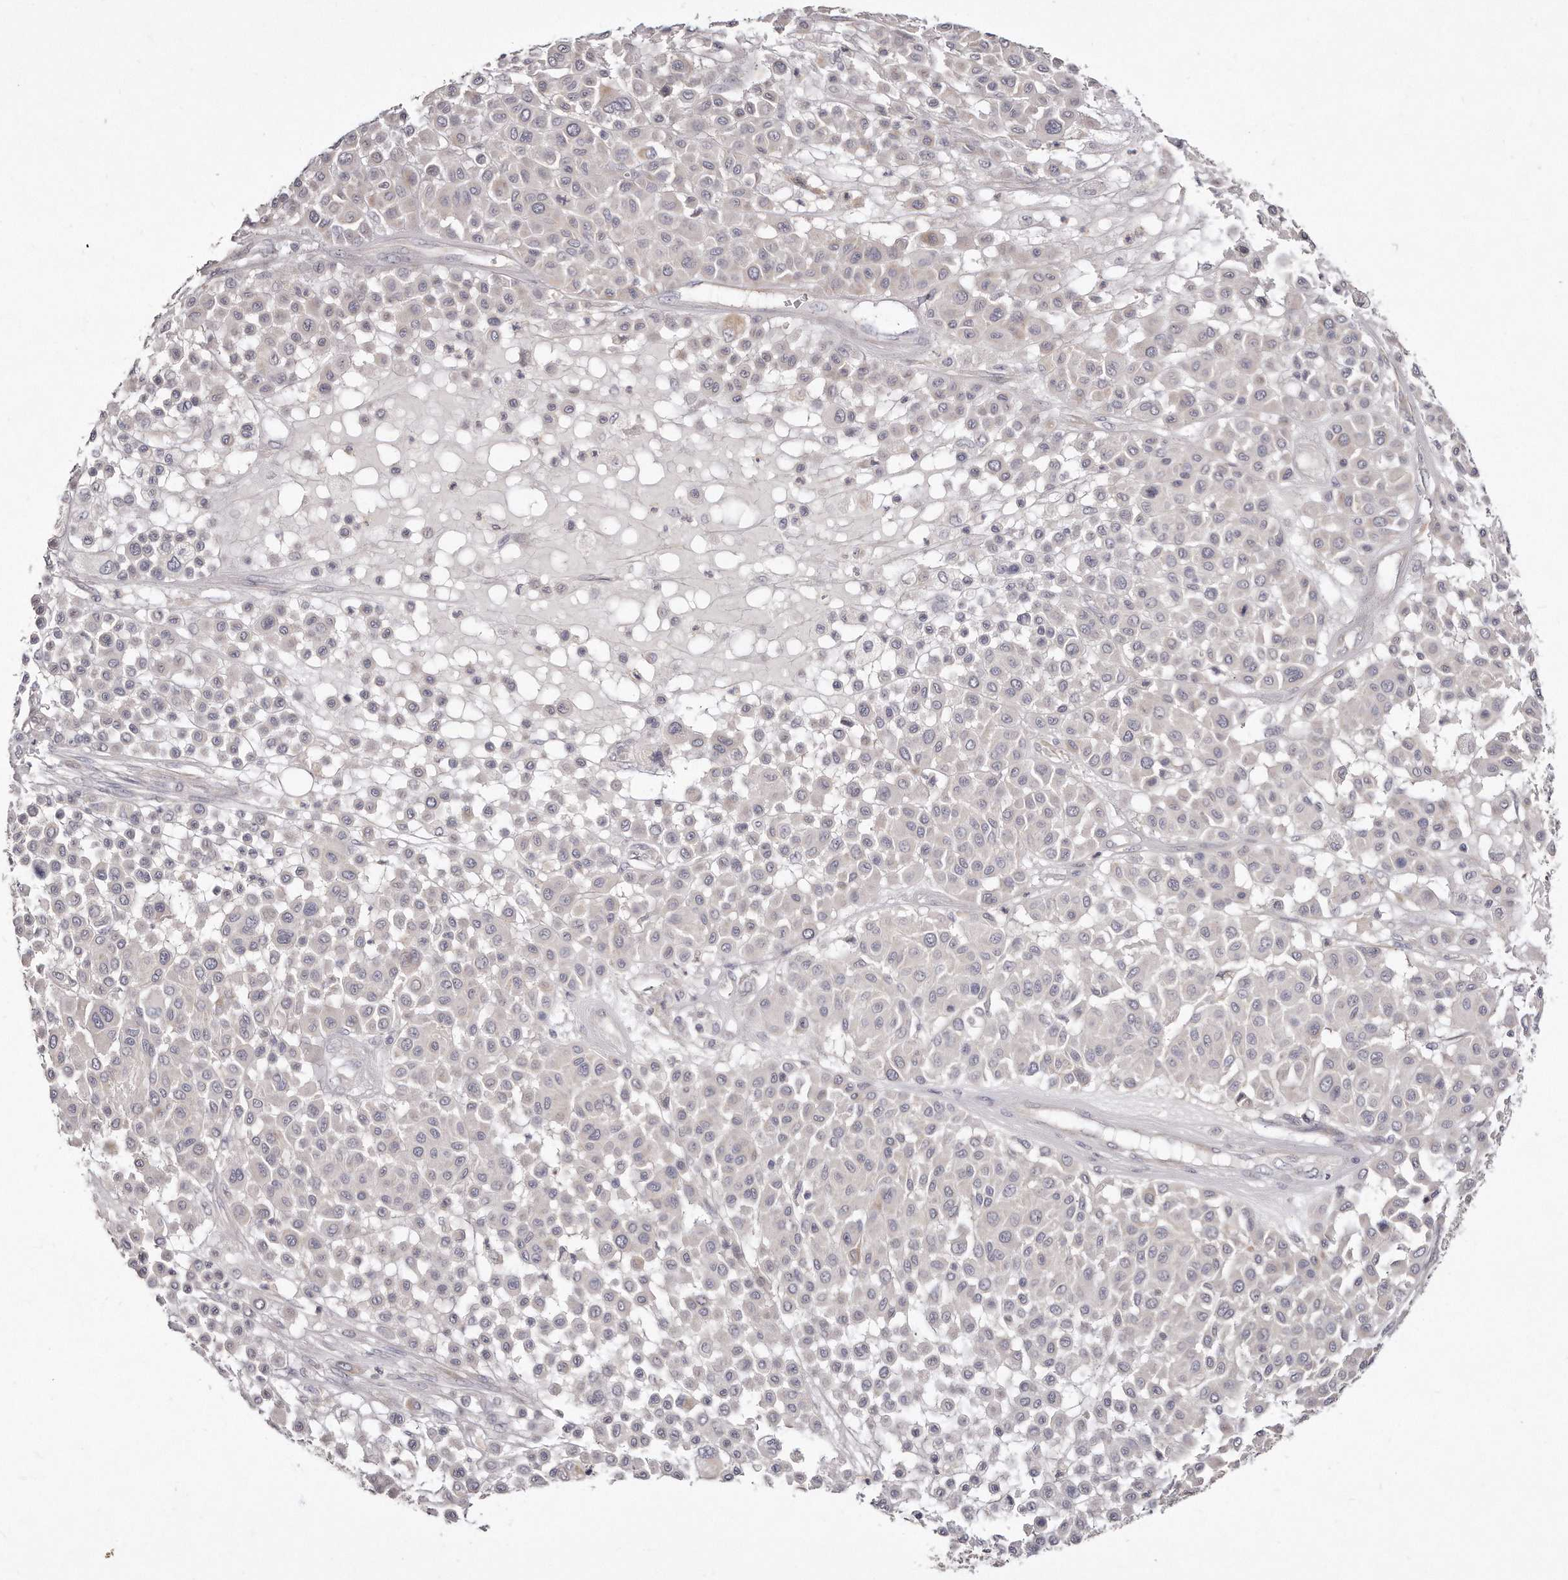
{"staining": {"intensity": "negative", "quantity": "none", "location": "none"}, "tissue": "melanoma", "cell_type": "Tumor cells", "image_type": "cancer", "snomed": [{"axis": "morphology", "description": "Malignant melanoma, Metastatic site"}, {"axis": "topography", "description": "Soft tissue"}], "caption": "Tumor cells show no significant protein expression in melanoma.", "gene": "TTLL4", "patient": {"sex": "male", "age": 41}}